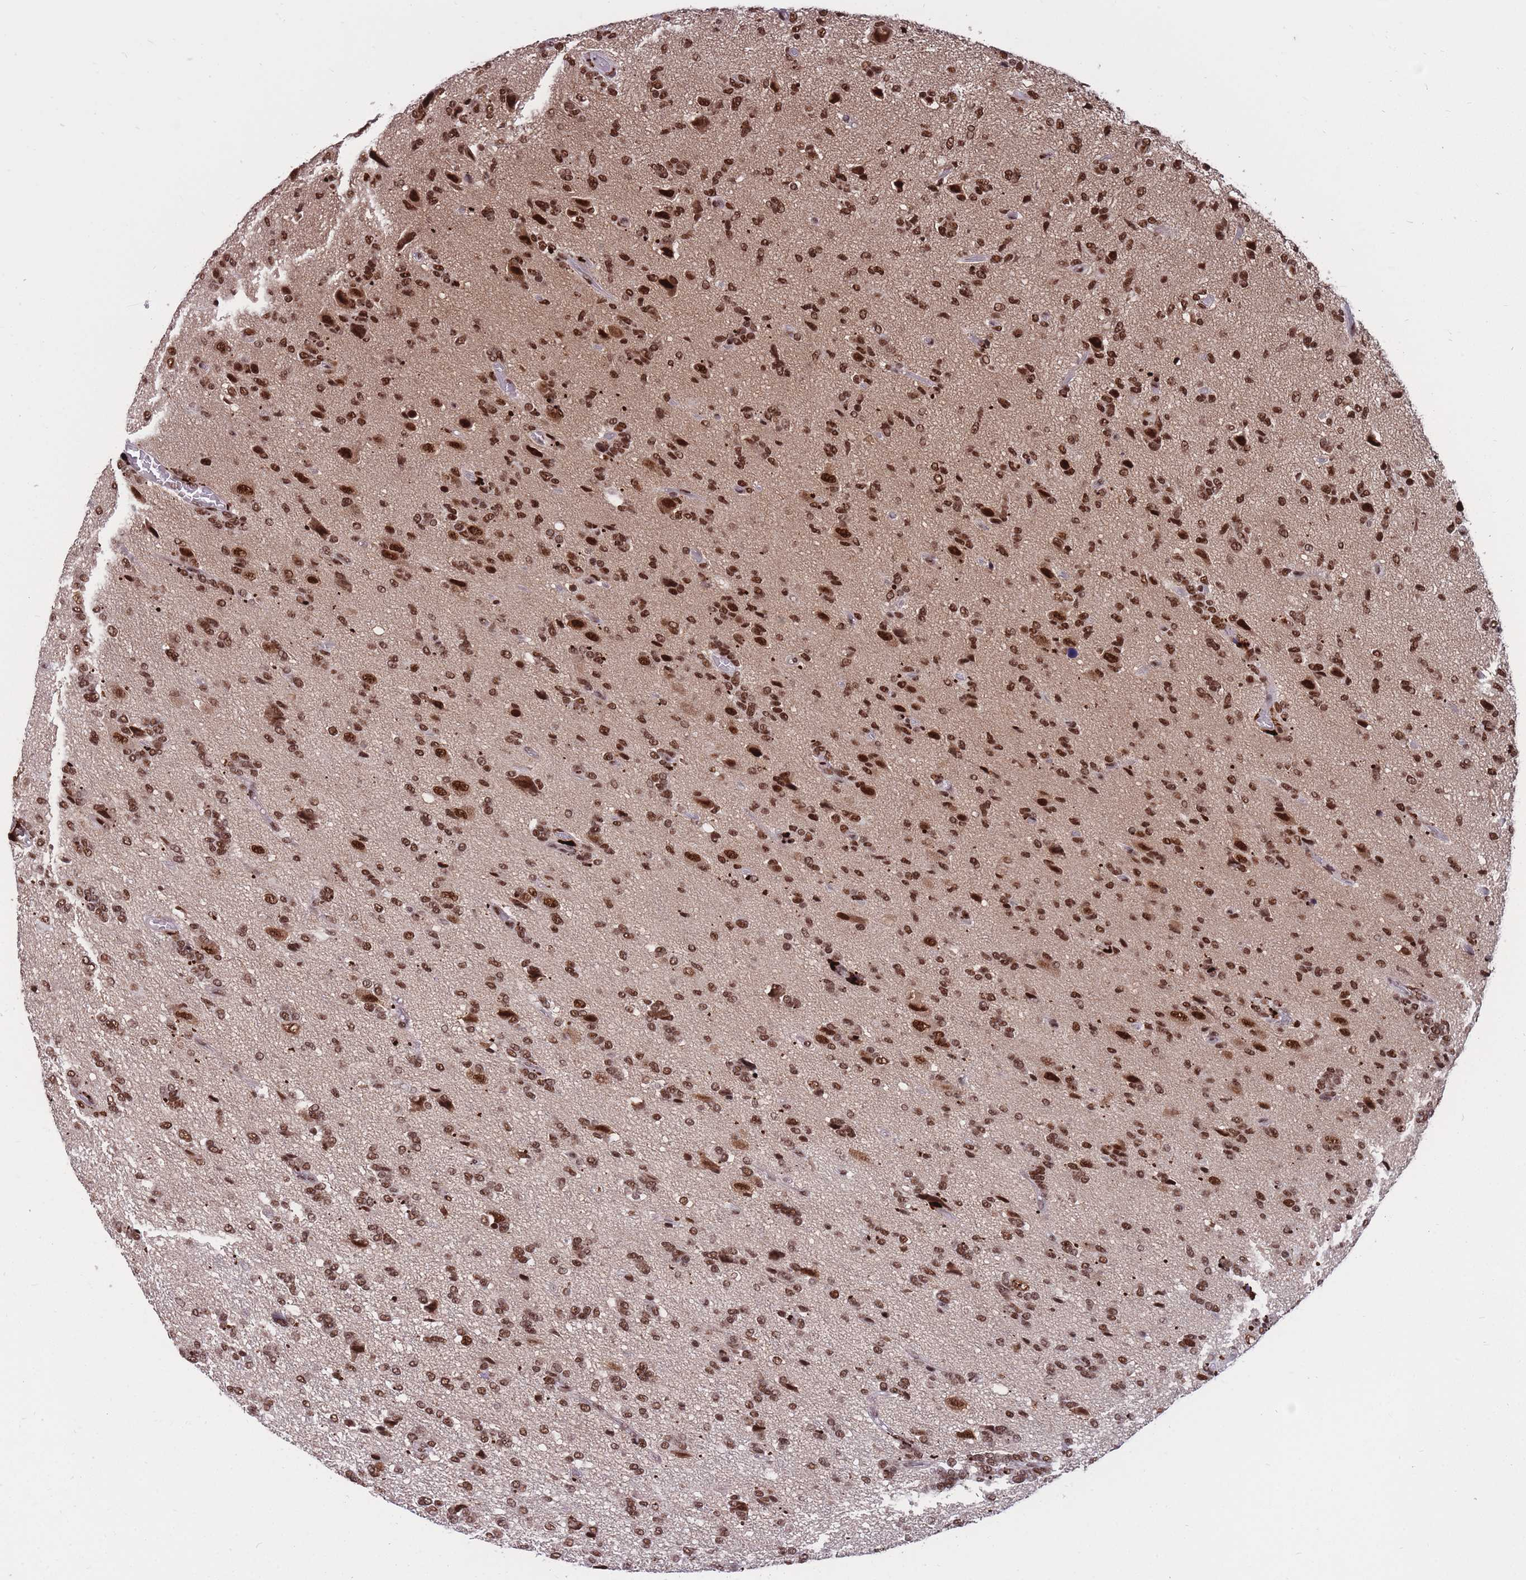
{"staining": {"intensity": "strong", "quantity": ">75%", "location": "nuclear"}, "tissue": "glioma", "cell_type": "Tumor cells", "image_type": "cancer", "snomed": [{"axis": "morphology", "description": "Glioma, malignant, High grade"}, {"axis": "topography", "description": "Brain"}], "caption": "Glioma was stained to show a protein in brown. There is high levels of strong nuclear positivity in approximately >75% of tumor cells.", "gene": "PRPF19", "patient": {"sex": "female", "age": 59}}